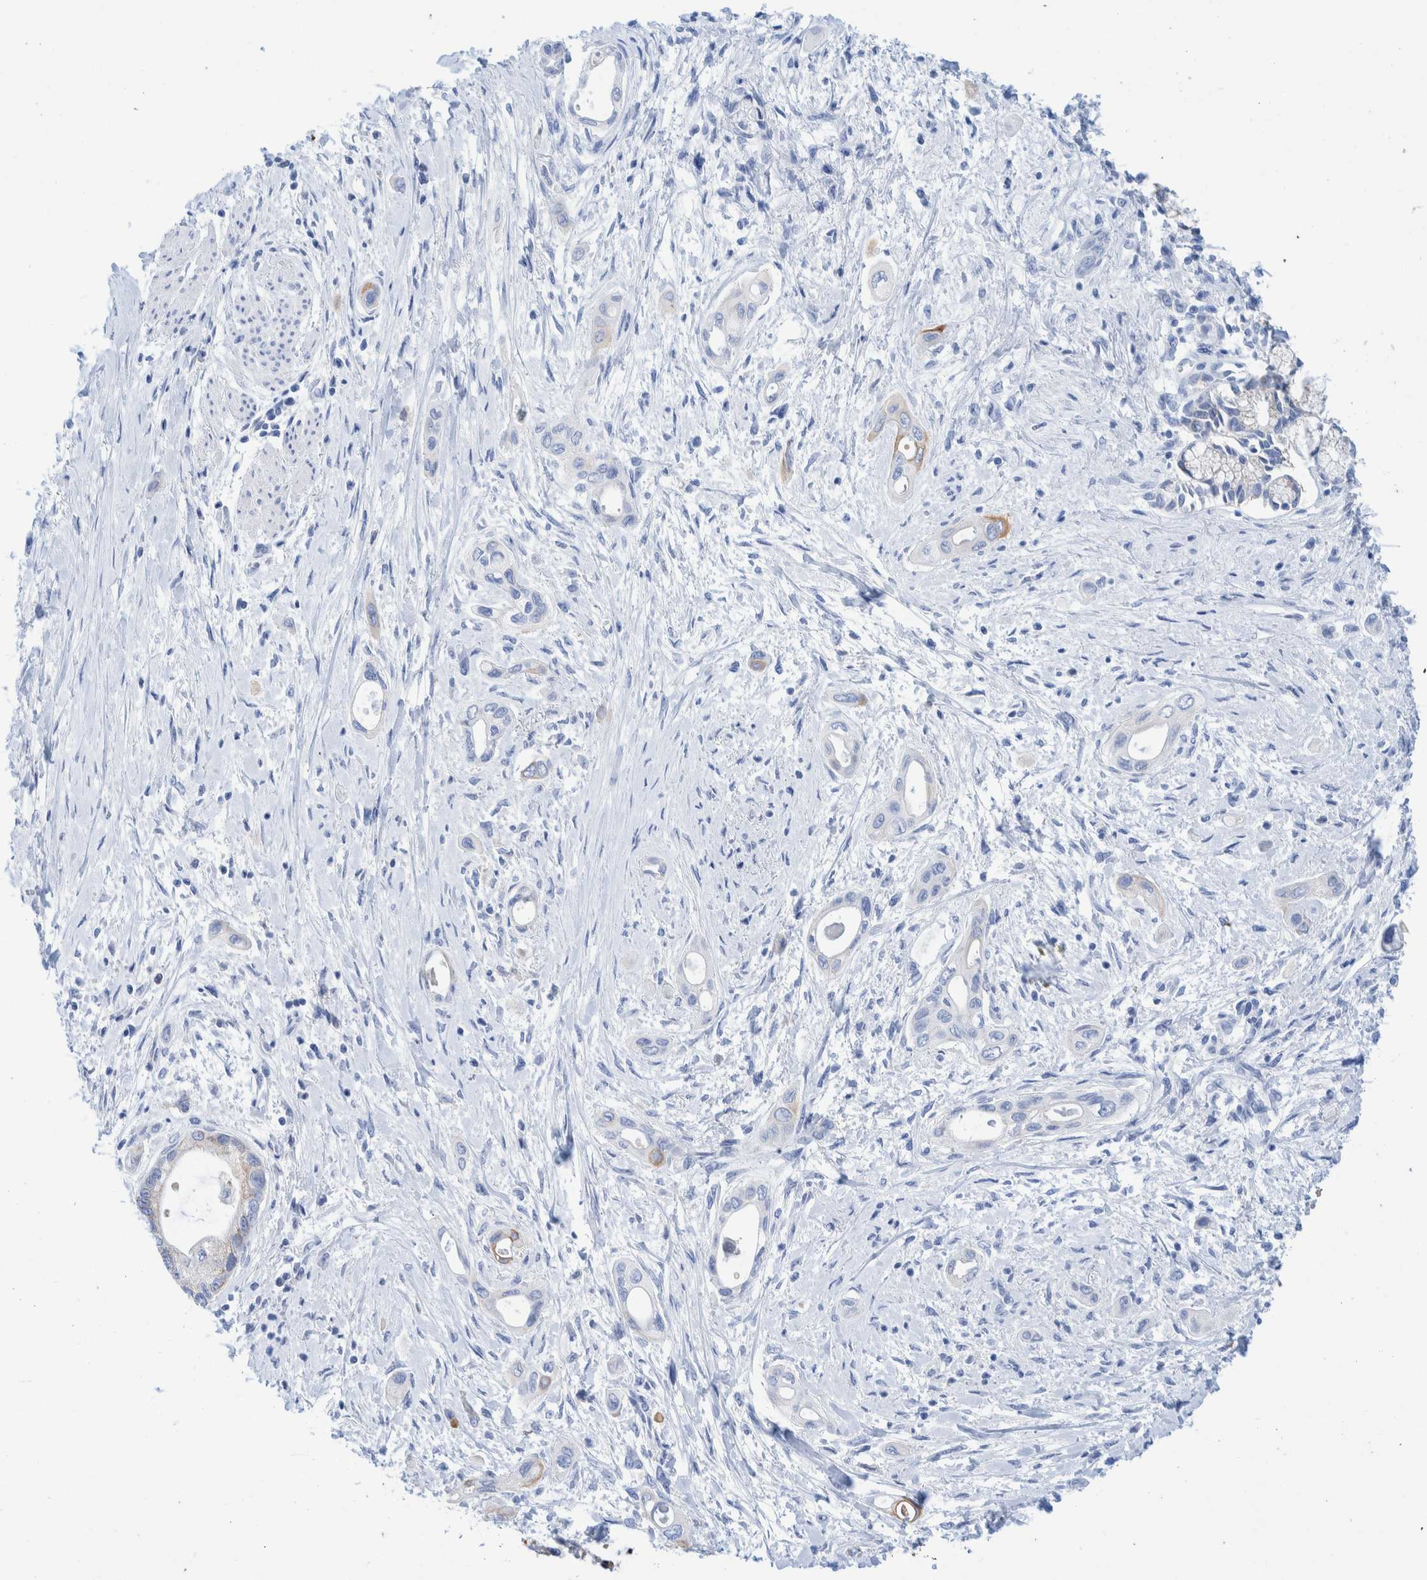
{"staining": {"intensity": "moderate", "quantity": "<25%", "location": "cytoplasmic/membranous"}, "tissue": "pancreatic cancer", "cell_type": "Tumor cells", "image_type": "cancer", "snomed": [{"axis": "morphology", "description": "Adenocarcinoma, NOS"}, {"axis": "topography", "description": "Pancreas"}], "caption": "A brown stain highlights moderate cytoplasmic/membranous expression of a protein in human pancreatic cancer (adenocarcinoma) tumor cells. (brown staining indicates protein expression, while blue staining denotes nuclei).", "gene": "KRT14", "patient": {"sex": "male", "age": 59}}